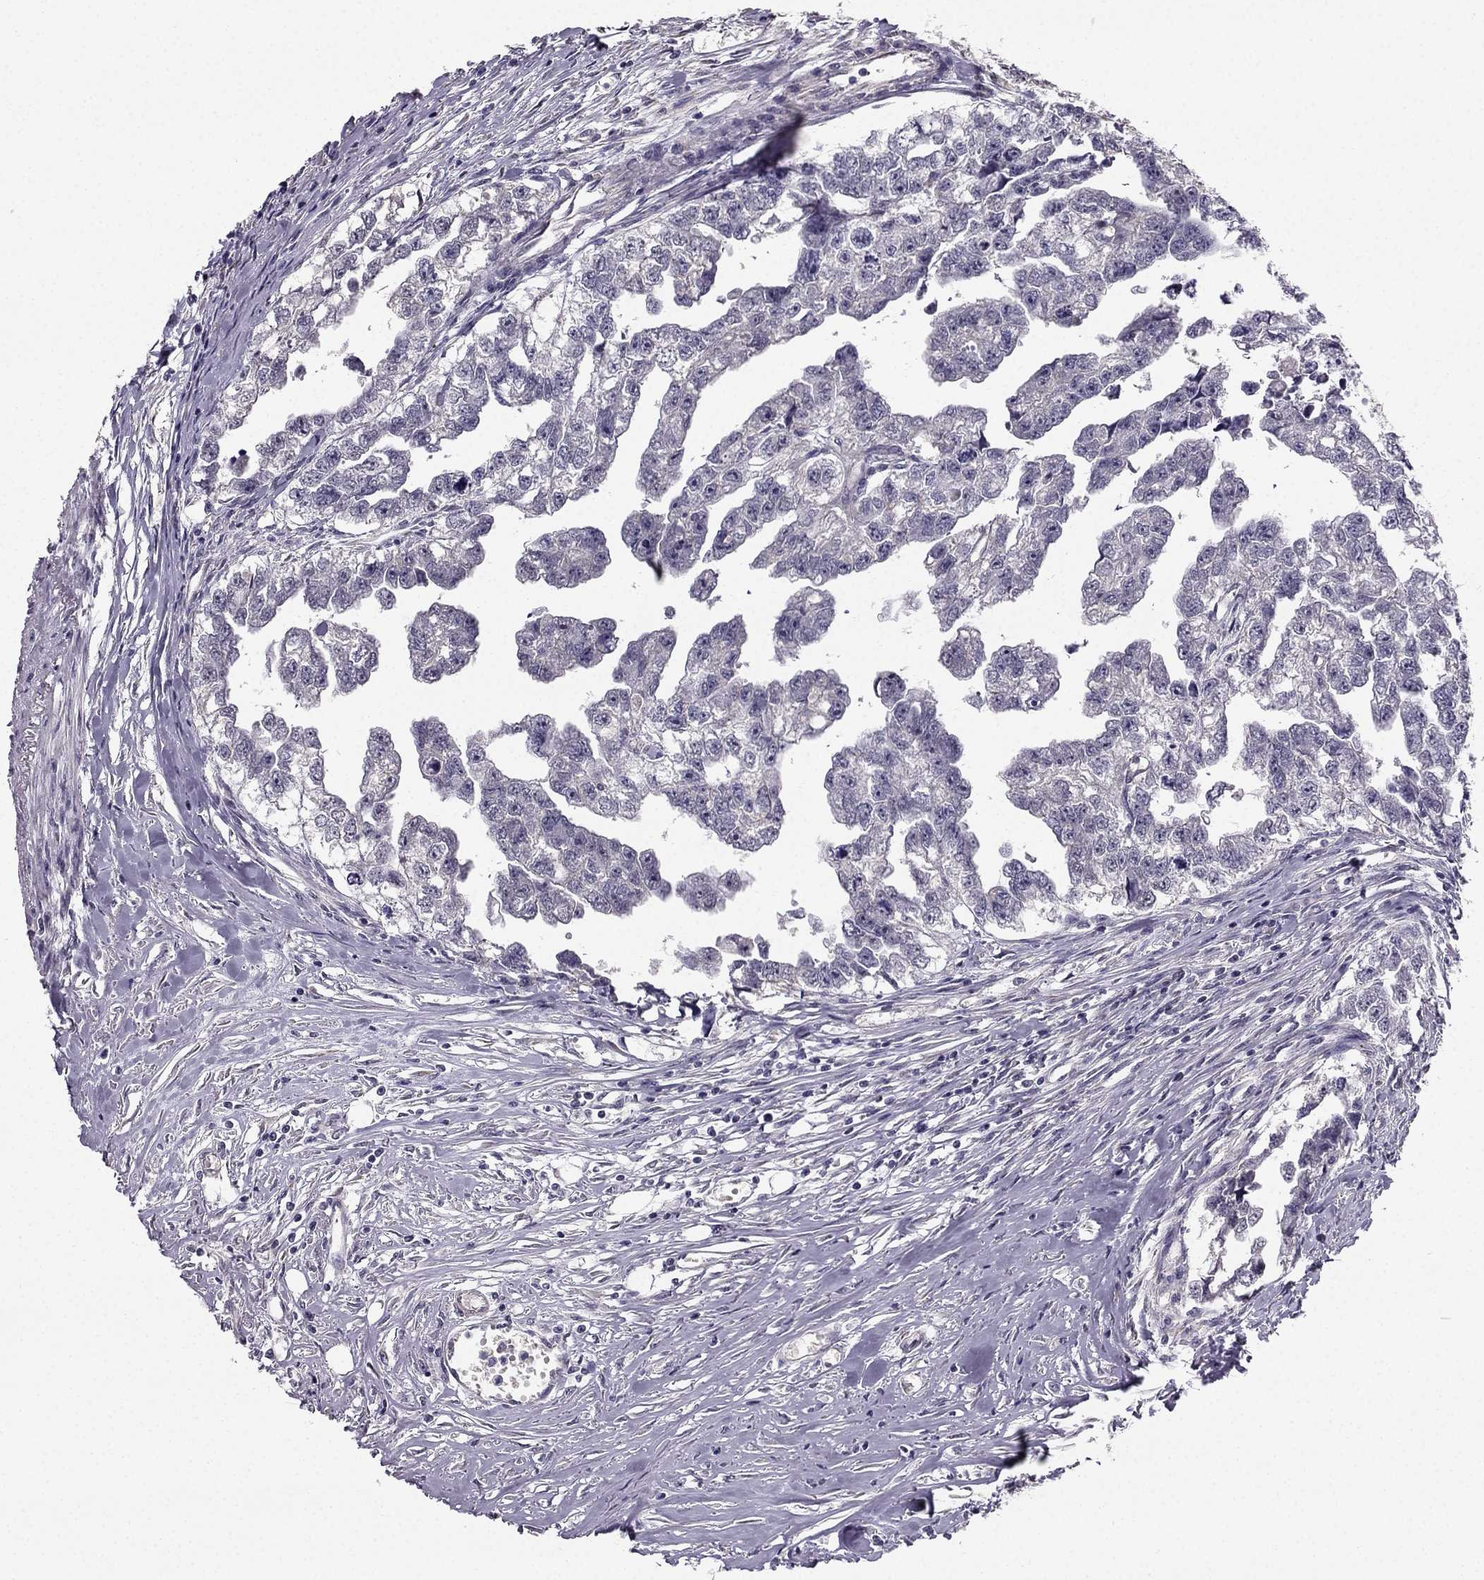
{"staining": {"intensity": "negative", "quantity": "none", "location": "none"}, "tissue": "testis cancer", "cell_type": "Tumor cells", "image_type": "cancer", "snomed": [{"axis": "morphology", "description": "Carcinoma, Embryonal, NOS"}, {"axis": "morphology", "description": "Teratoma, malignant, NOS"}, {"axis": "topography", "description": "Testis"}], "caption": "Testis cancer (teratoma (malignant)) stained for a protein using immunohistochemistry exhibits no staining tumor cells.", "gene": "TSPYL5", "patient": {"sex": "male", "age": 44}}